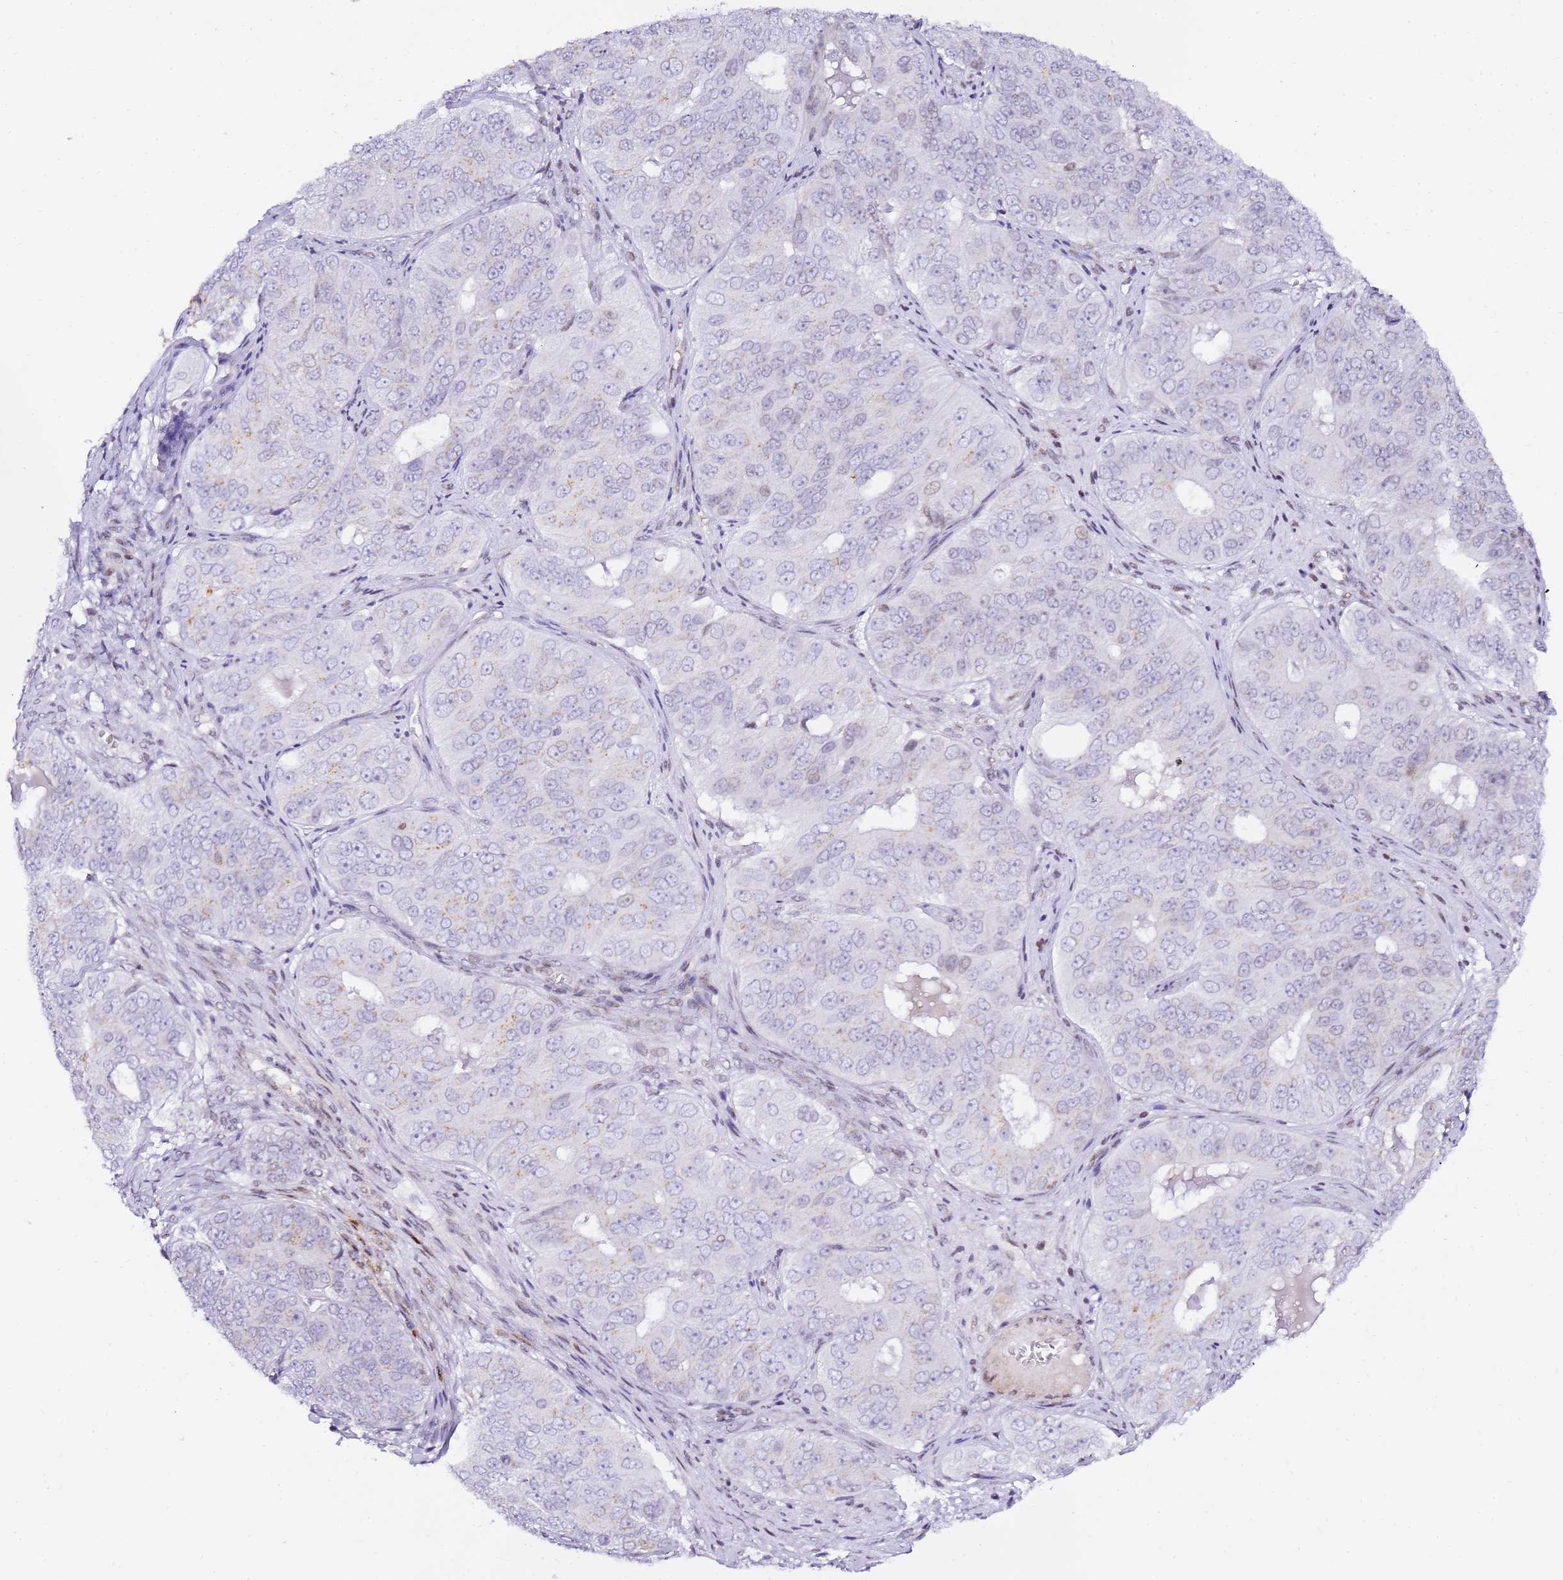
{"staining": {"intensity": "negative", "quantity": "none", "location": "none"}, "tissue": "ovarian cancer", "cell_type": "Tumor cells", "image_type": "cancer", "snomed": [{"axis": "morphology", "description": "Carcinoma, endometroid"}, {"axis": "topography", "description": "Ovary"}], "caption": "There is no significant expression in tumor cells of endometroid carcinoma (ovarian). (DAB (3,3'-diaminobenzidine) immunohistochemistry (IHC), high magnification).", "gene": "GBP2", "patient": {"sex": "female", "age": 51}}